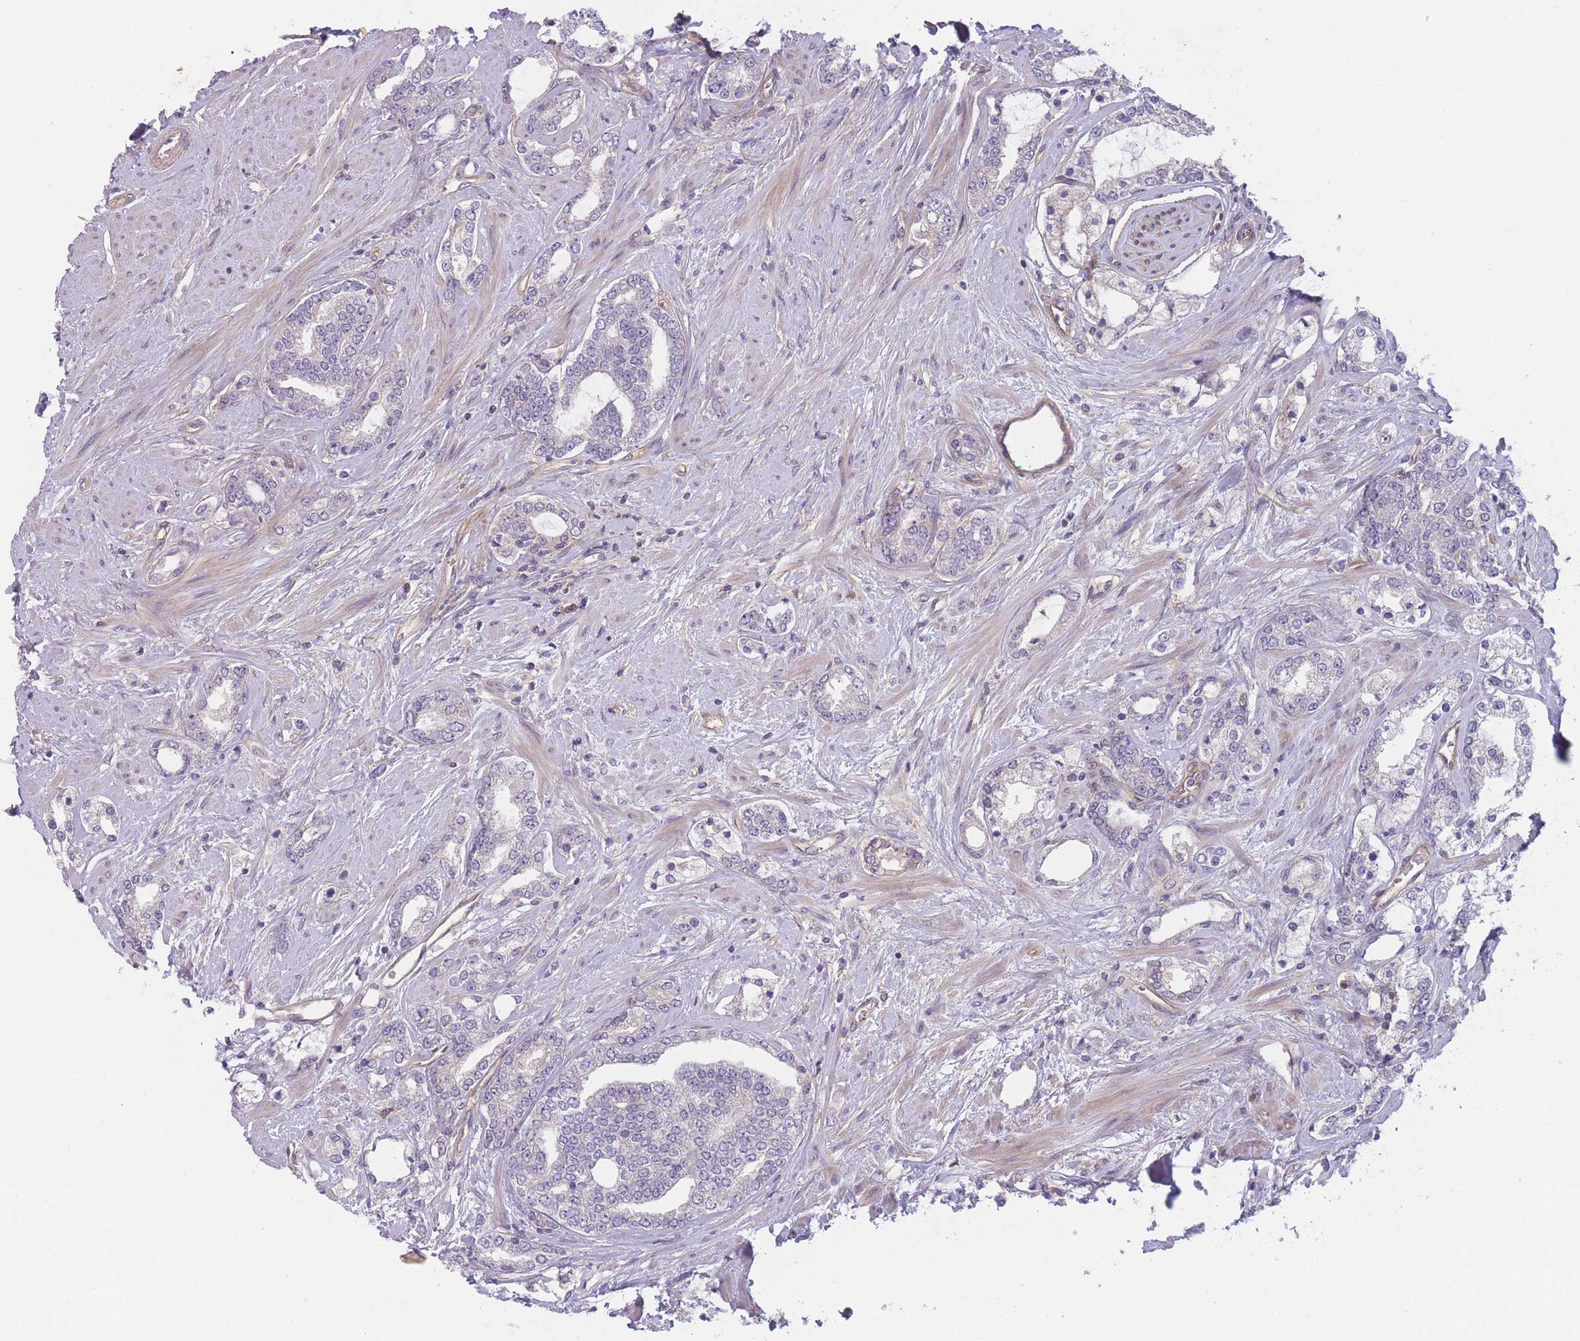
{"staining": {"intensity": "negative", "quantity": "none", "location": "none"}, "tissue": "prostate cancer", "cell_type": "Tumor cells", "image_type": "cancer", "snomed": [{"axis": "morphology", "description": "Adenocarcinoma, High grade"}, {"axis": "topography", "description": "Prostate"}], "caption": "Prostate high-grade adenocarcinoma stained for a protein using immunohistochemistry (IHC) shows no positivity tumor cells.", "gene": "WDR93", "patient": {"sex": "male", "age": 64}}